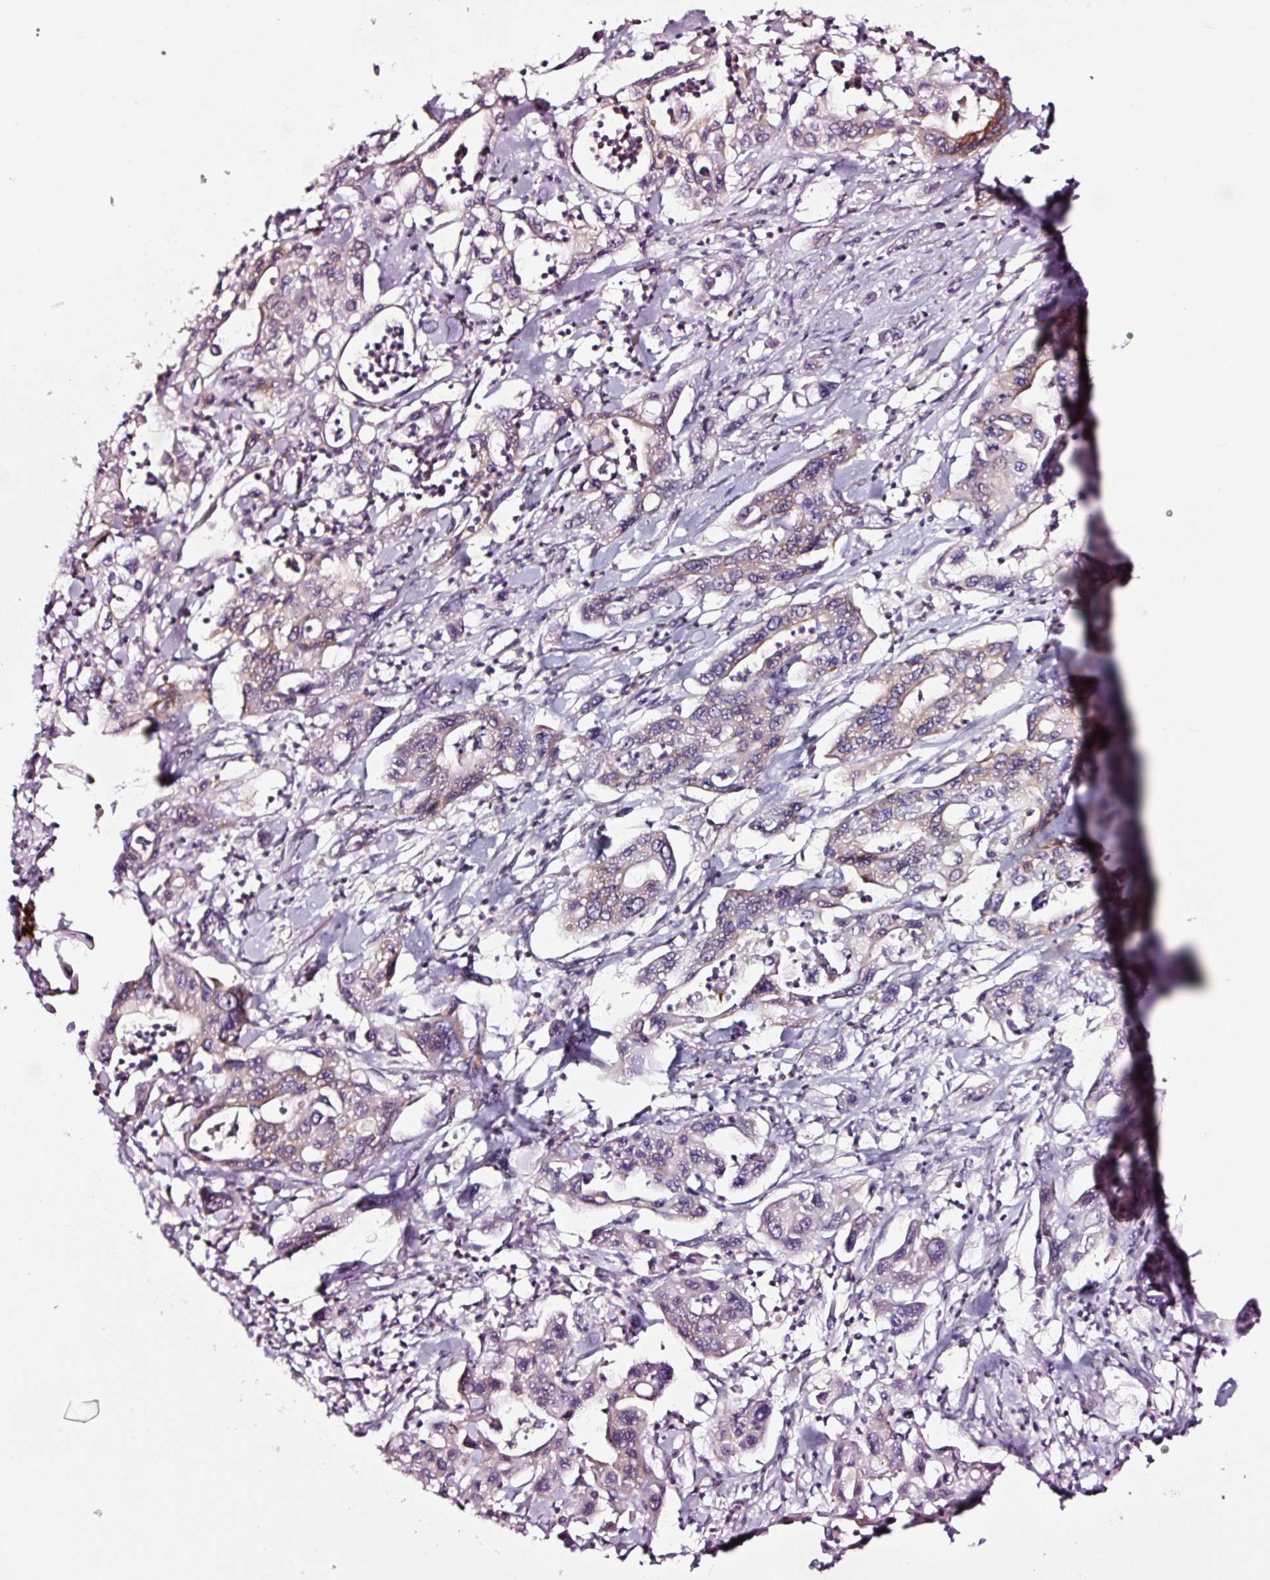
{"staining": {"intensity": "moderate", "quantity": "25%-75%", "location": "cytoplasmic/membranous"}, "tissue": "pancreatic cancer", "cell_type": "Tumor cells", "image_type": "cancer", "snomed": [{"axis": "morphology", "description": "Adenocarcinoma, NOS"}, {"axis": "topography", "description": "Pancreas"}], "caption": "Brown immunohistochemical staining in pancreatic cancer (adenocarcinoma) exhibits moderate cytoplasmic/membranous expression in approximately 25%-75% of tumor cells. Immunohistochemistry (ihc) stains the protein of interest in brown and the nuclei are stained blue.", "gene": "ADD3", "patient": {"sex": "male", "age": 62}}